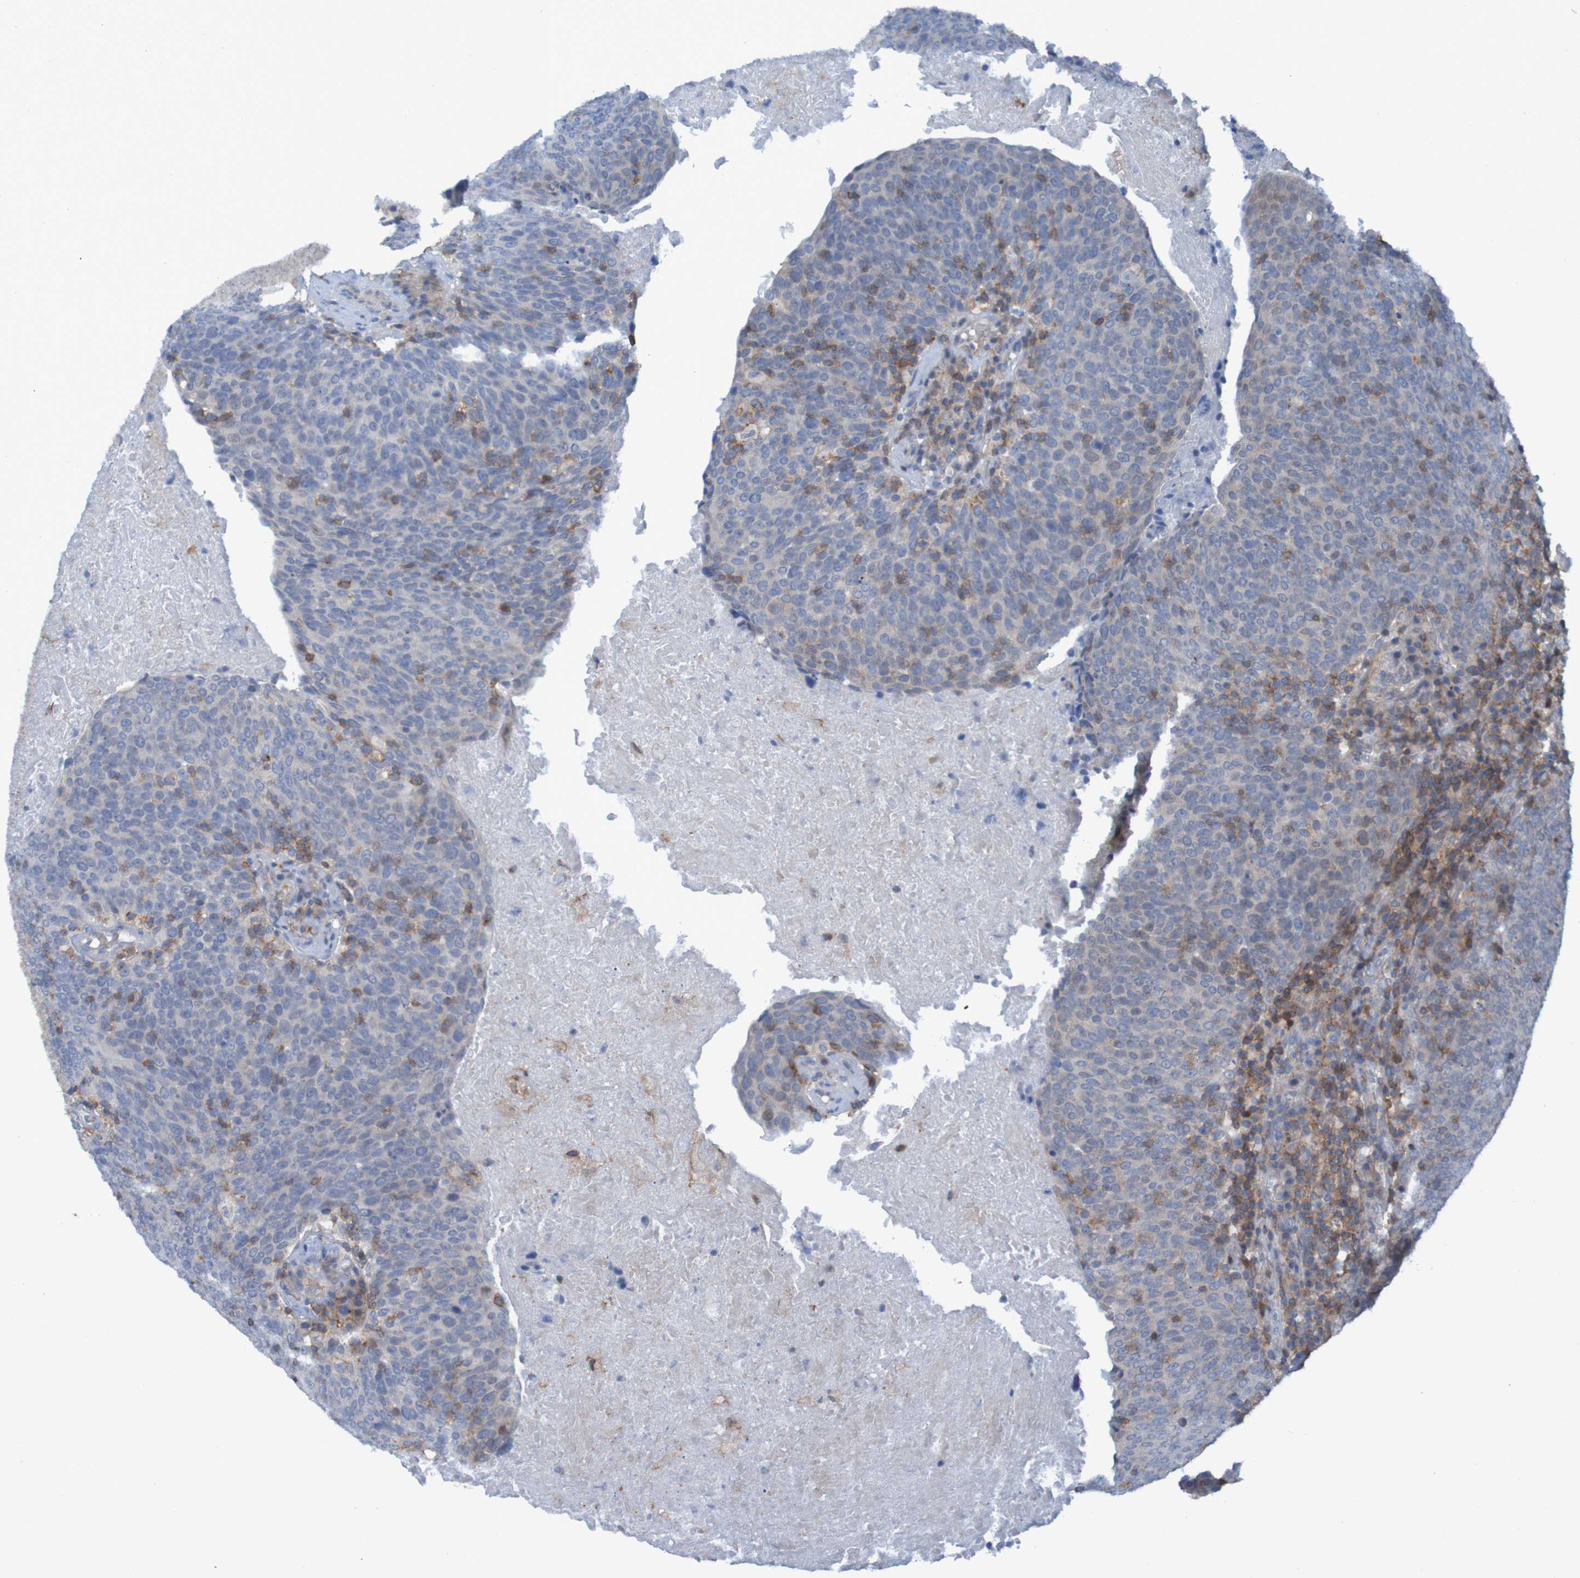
{"staining": {"intensity": "weak", "quantity": "<25%", "location": "cytoplasmic/membranous,nuclear"}, "tissue": "head and neck cancer", "cell_type": "Tumor cells", "image_type": "cancer", "snomed": [{"axis": "morphology", "description": "Squamous cell carcinoma, NOS"}, {"axis": "morphology", "description": "Squamous cell carcinoma, metastatic, NOS"}, {"axis": "topography", "description": "Lymph node"}, {"axis": "topography", "description": "Head-Neck"}], "caption": "This is an immunohistochemistry histopathology image of human head and neck squamous cell carcinoma. There is no positivity in tumor cells.", "gene": "PDGFB", "patient": {"sex": "male", "age": 62}}